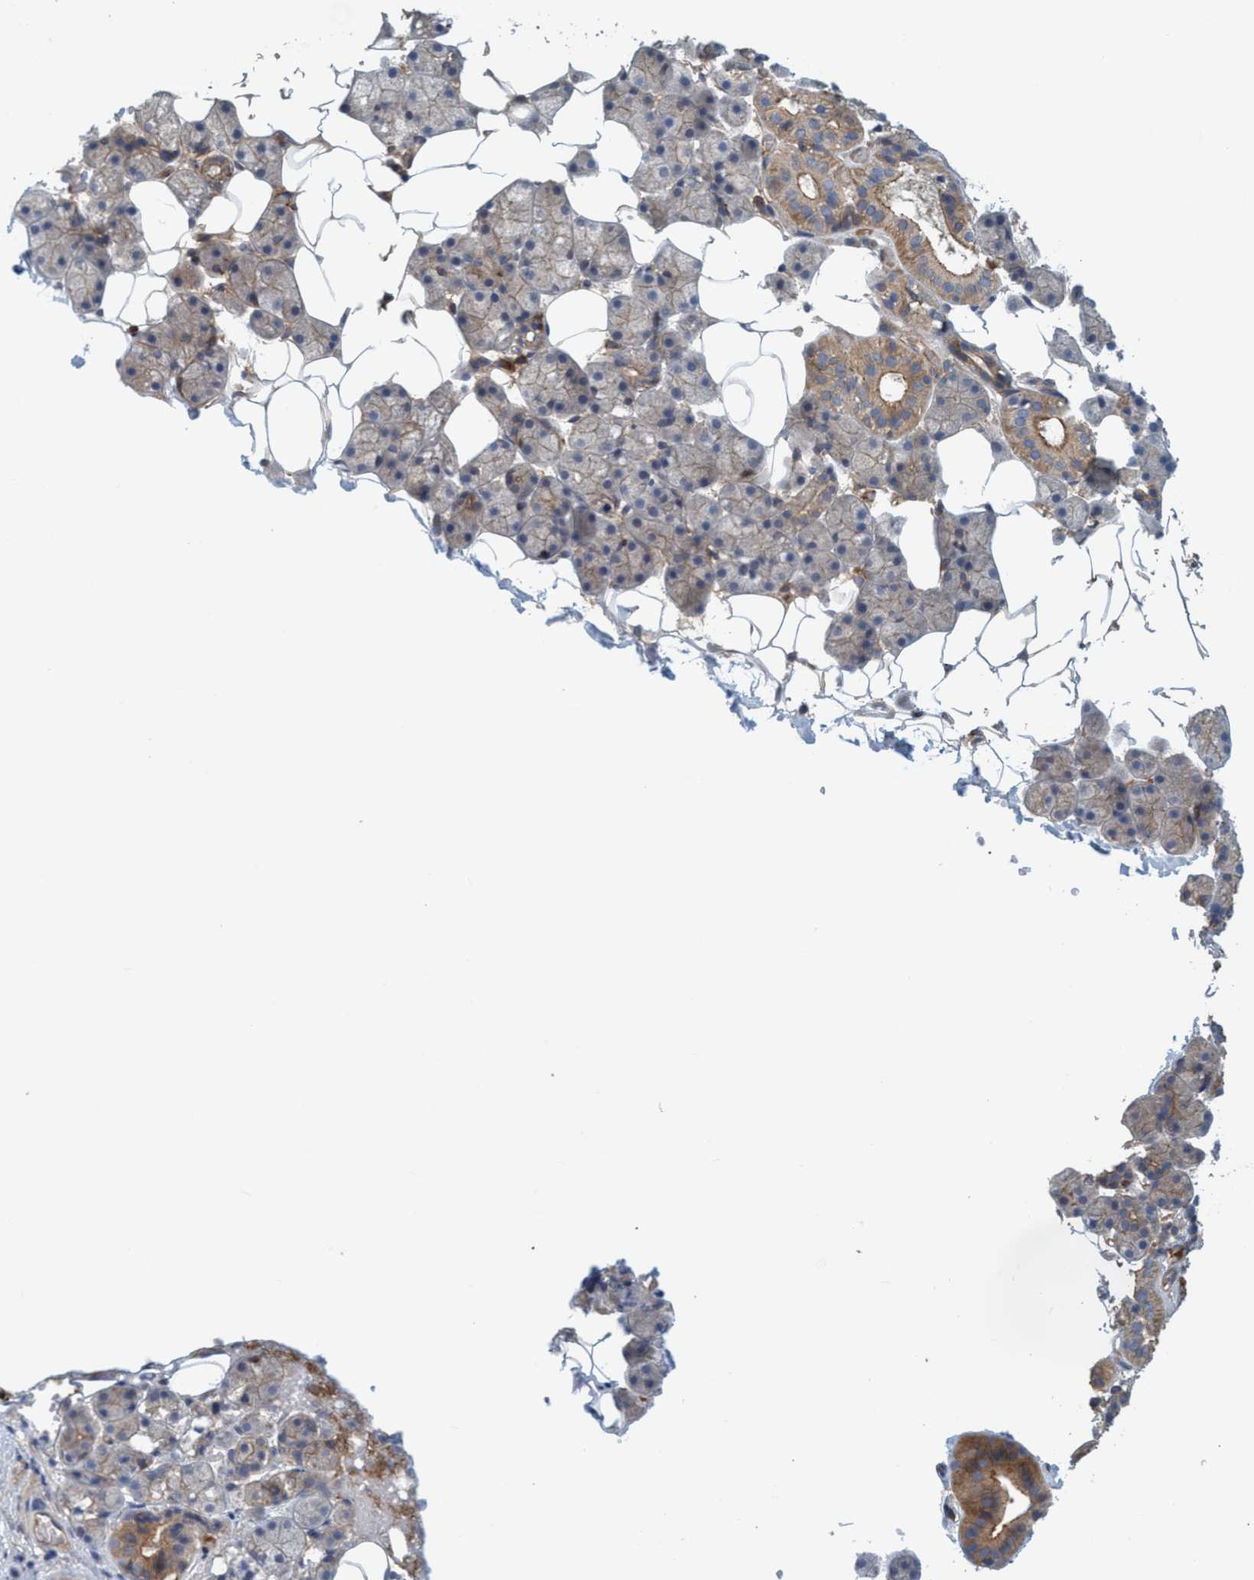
{"staining": {"intensity": "strong", "quantity": "25%-75%", "location": "cytoplasmic/membranous"}, "tissue": "salivary gland", "cell_type": "Glandular cells", "image_type": "normal", "snomed": [{"axis": "morphology", "description": "Normal tissue, NOS"}, {"axis": "topography", "description": "Salivary gland"}], "caption": "IHC (DAB (3,3'-diaminobenzidine)) staining of unremarkable human salivary gland displays strong cytoplasmic/membranous protein expression in approximately 25%-75% of glandular cells. Nuclei are stained in blue.", "gene": "SPECC1", "patient": {"sex": "female", "age": 33}}